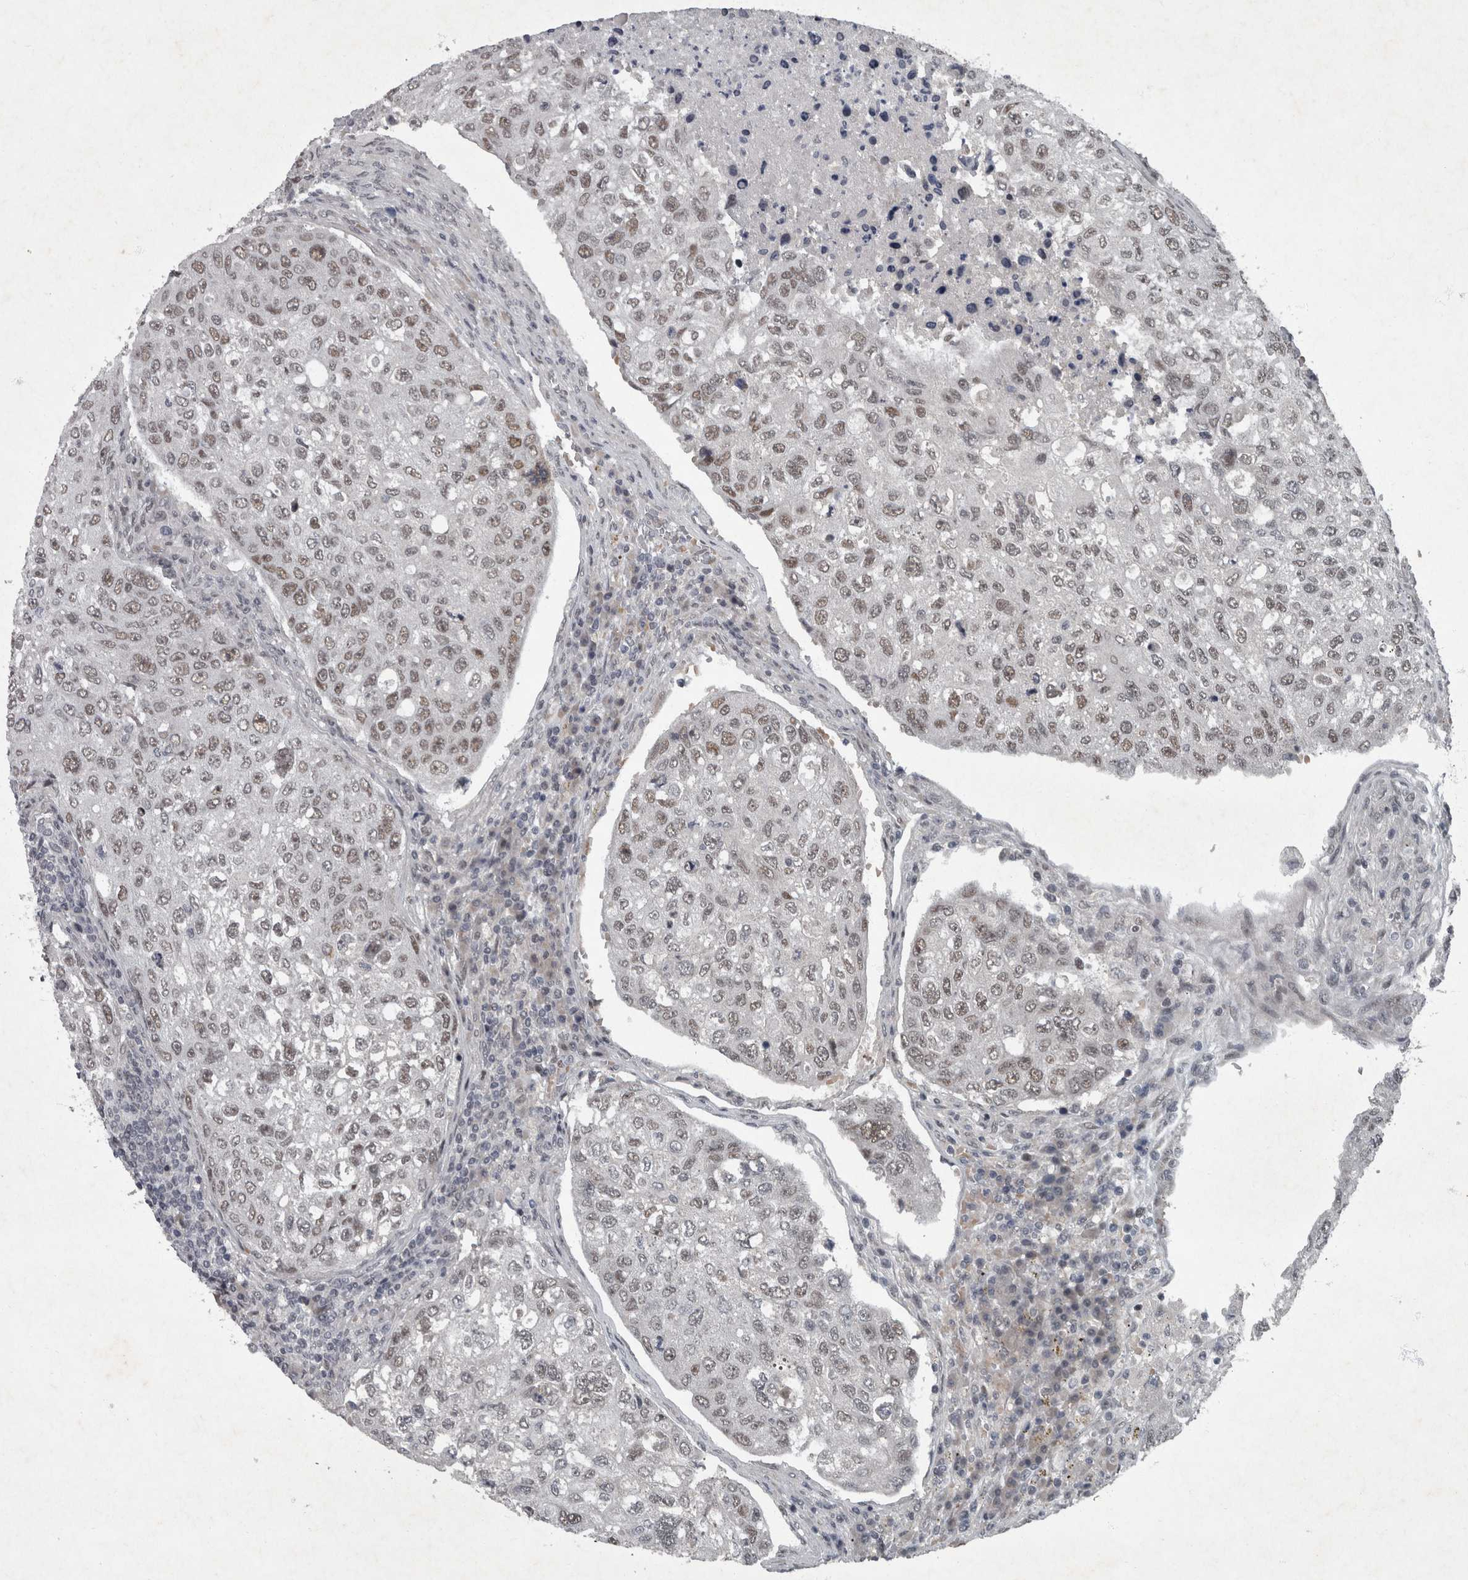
{"staining": {"intensity": "weak", "quantity": ">75%", "location": "nuclear"}, "tissue": "urothelial cancer", "cell_type": "Tumor cells", "image_type": "cancer", "snomed": [{"axis": "morphology", "description": "Urothelial carcinoma, High grade"}, {"axis": "topography", "description": "Lymph node"}, {"axis": "topography", "description": "Urinary bladder"}], "caption": "Immunohistochemistry histopathology image of urothelial carcinoma (high-grade) stained for a protein (brown), which displays low levels of weak nuclear expression in approximately >75% of tumor cells.", "gene": "WDR33", "patient": {"sex": "male", "age": 51}}